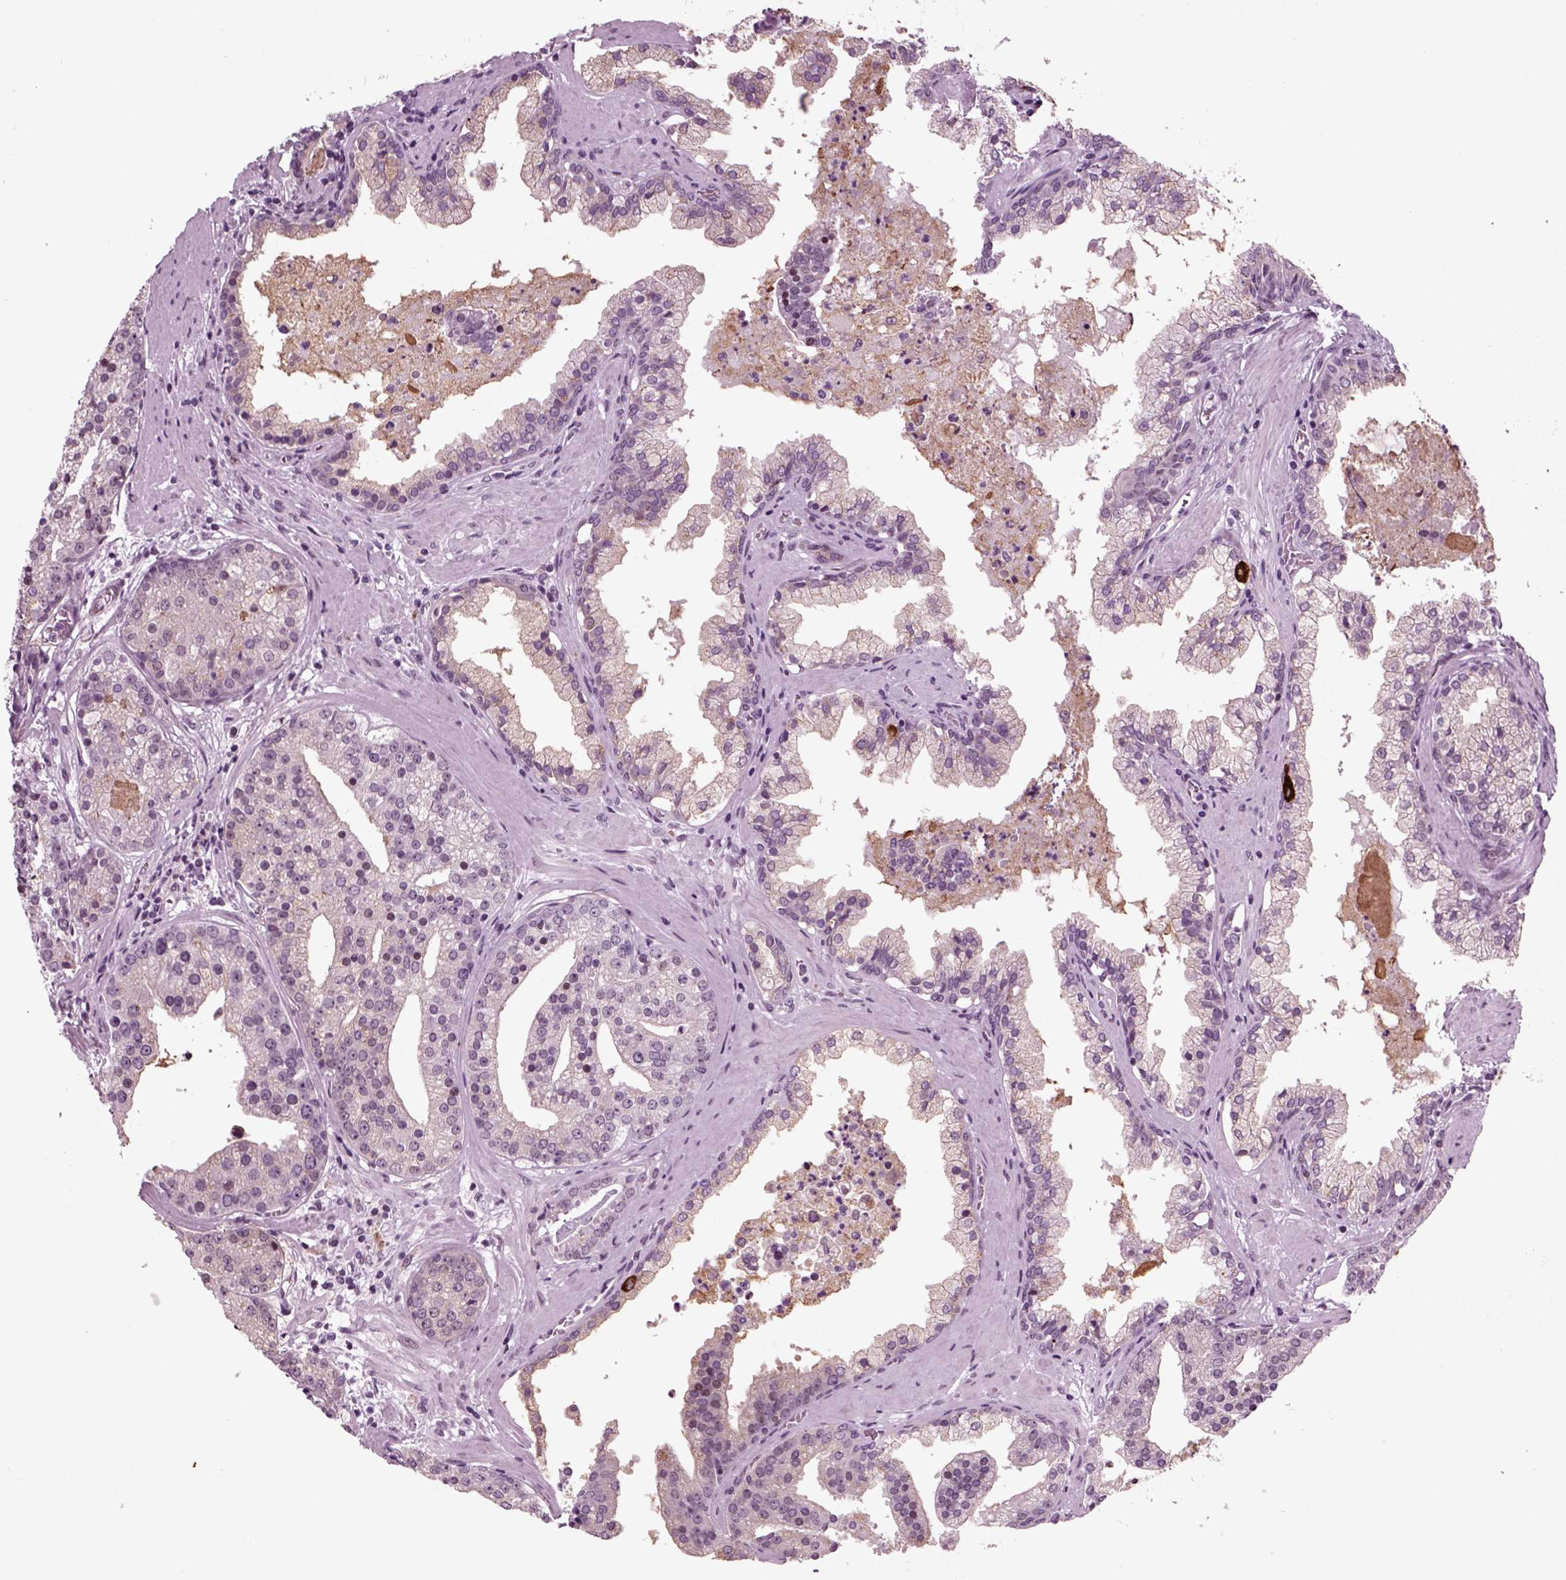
{"staining": {"intensity": "weak", "quantity": "<25%", "location": "cytoplasmic/membranous"}, "tissue": "prostate cancer", "cell_type": "Tumor cells", "image_type": "cancer", "snomed": [{"axis": "morphology", "description": "Adenocarcinoma, NOS"}, {"axis": "topography", "description": "Prostate and seminal vesicle, NOS"}, {"axis": "topography", "description": "Prostate"}], "caption": "IHC of human prostate adenocarcinoma displays no staining in tumor cells.", "gene": "CHGB", "patient": {"sex": "male", "age": 44}}